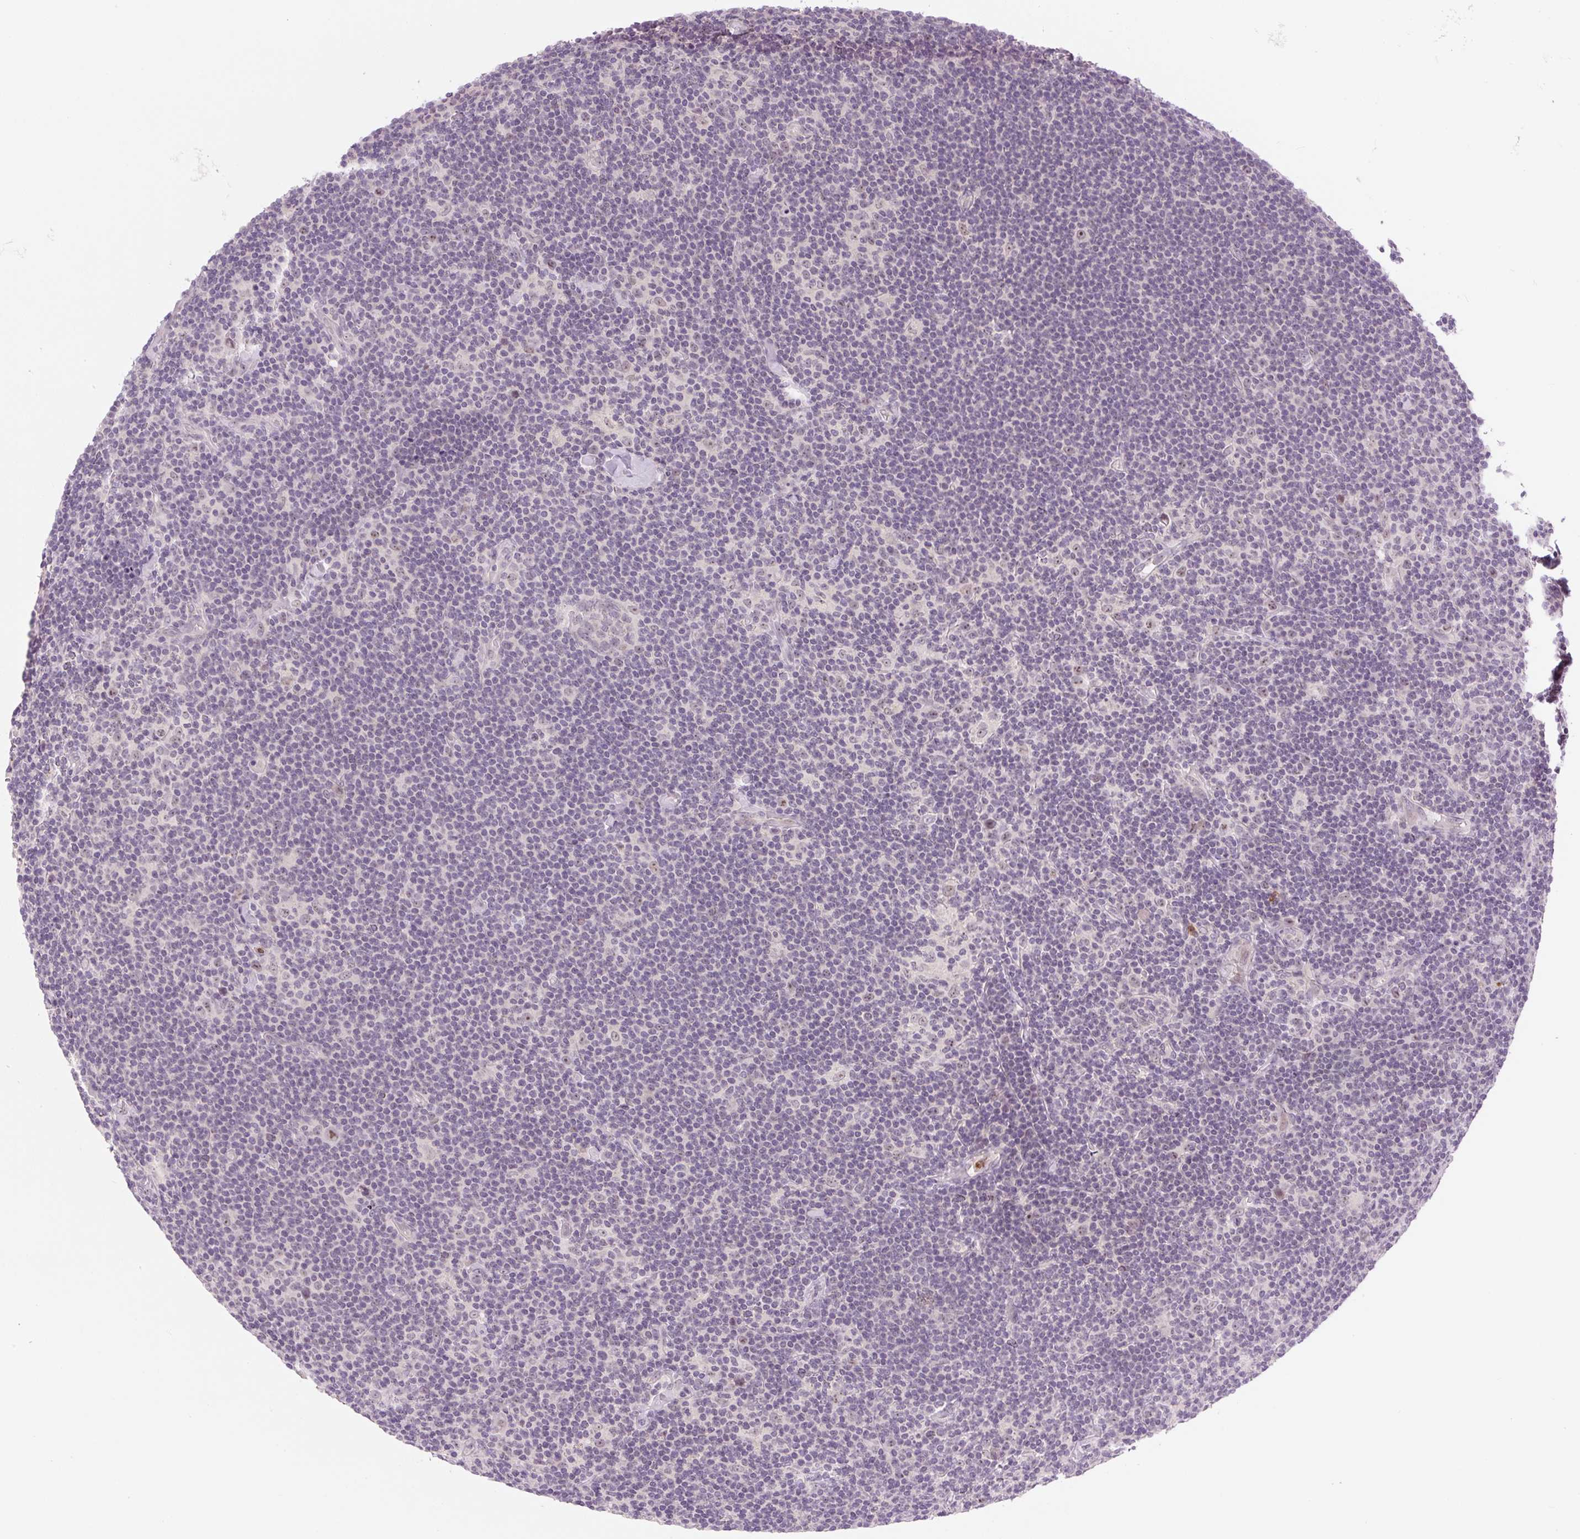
{"staining": {"intensity": "negative", "quantity": "none", "location": "none"}, "tissue": "lymphoma", "cell_type": "Tumor cells", "image_type": "cancer", "snomed": [{"axis": "morphology", "description": "Hodgkin's disease, NOS"}, {"axis": "topography", "description": "Lymph node"}], "caption": "Protein analysis of lymphoma displays no significant staining in tumor cells.", "gene": "SGF29", "patient": {"sex": "female", "age": 57}}